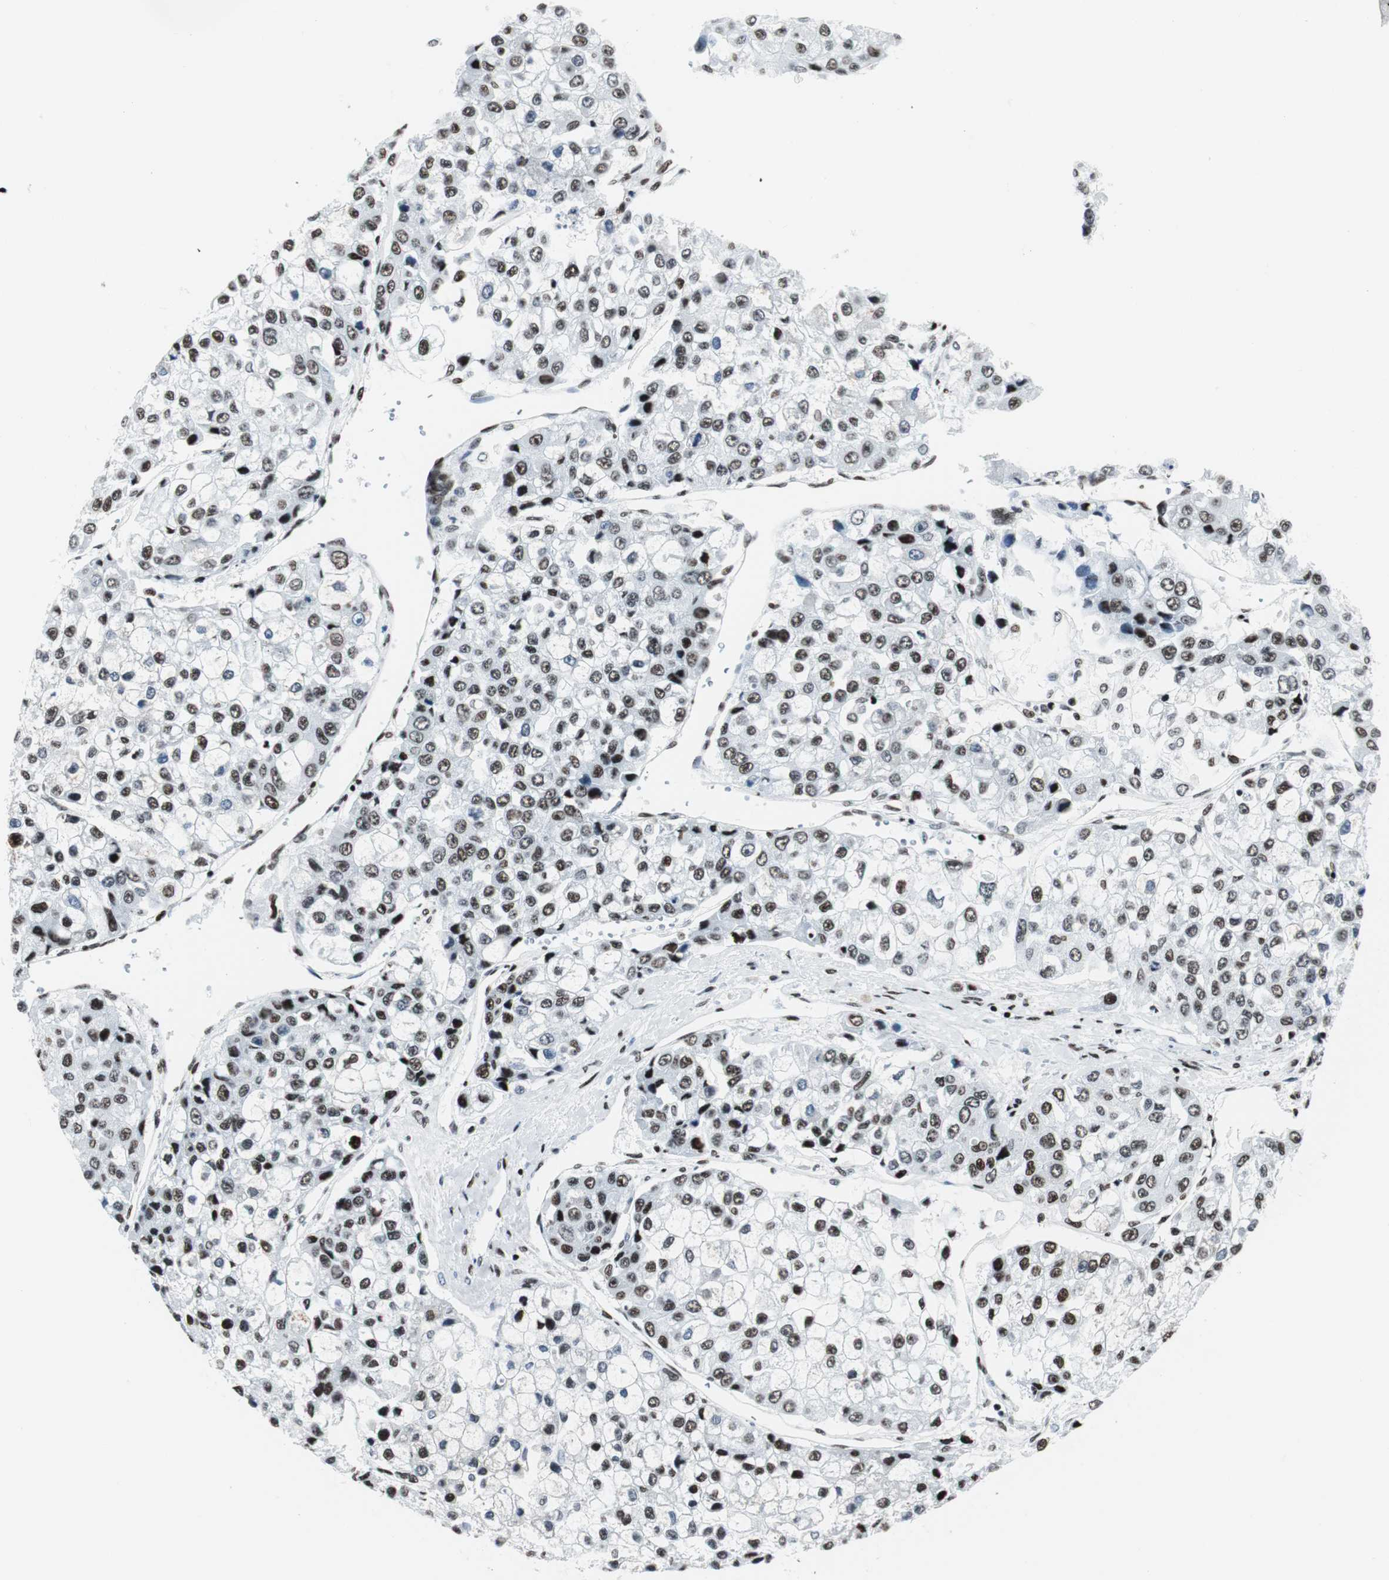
{"staining": {"intensity": "strong", "quantity": ">75%", "location": "nuclear"}, "tissue": "liver cancer", "cell_type": "Tumor cells", "image_type": "cancer", "snomed": [{"axis": "morphology", "description": "Carcinoma, Hepatocellular, NOS"}, {"axis": "topography", "description": "Liver"}], "caption": "Tumor cells reveal high levels of strong nuclear positivity in about >75% of cells in liver hepatocellular carcinoma.", "gene": "NCL", "patient": {"sex": "female", "age": 66}}